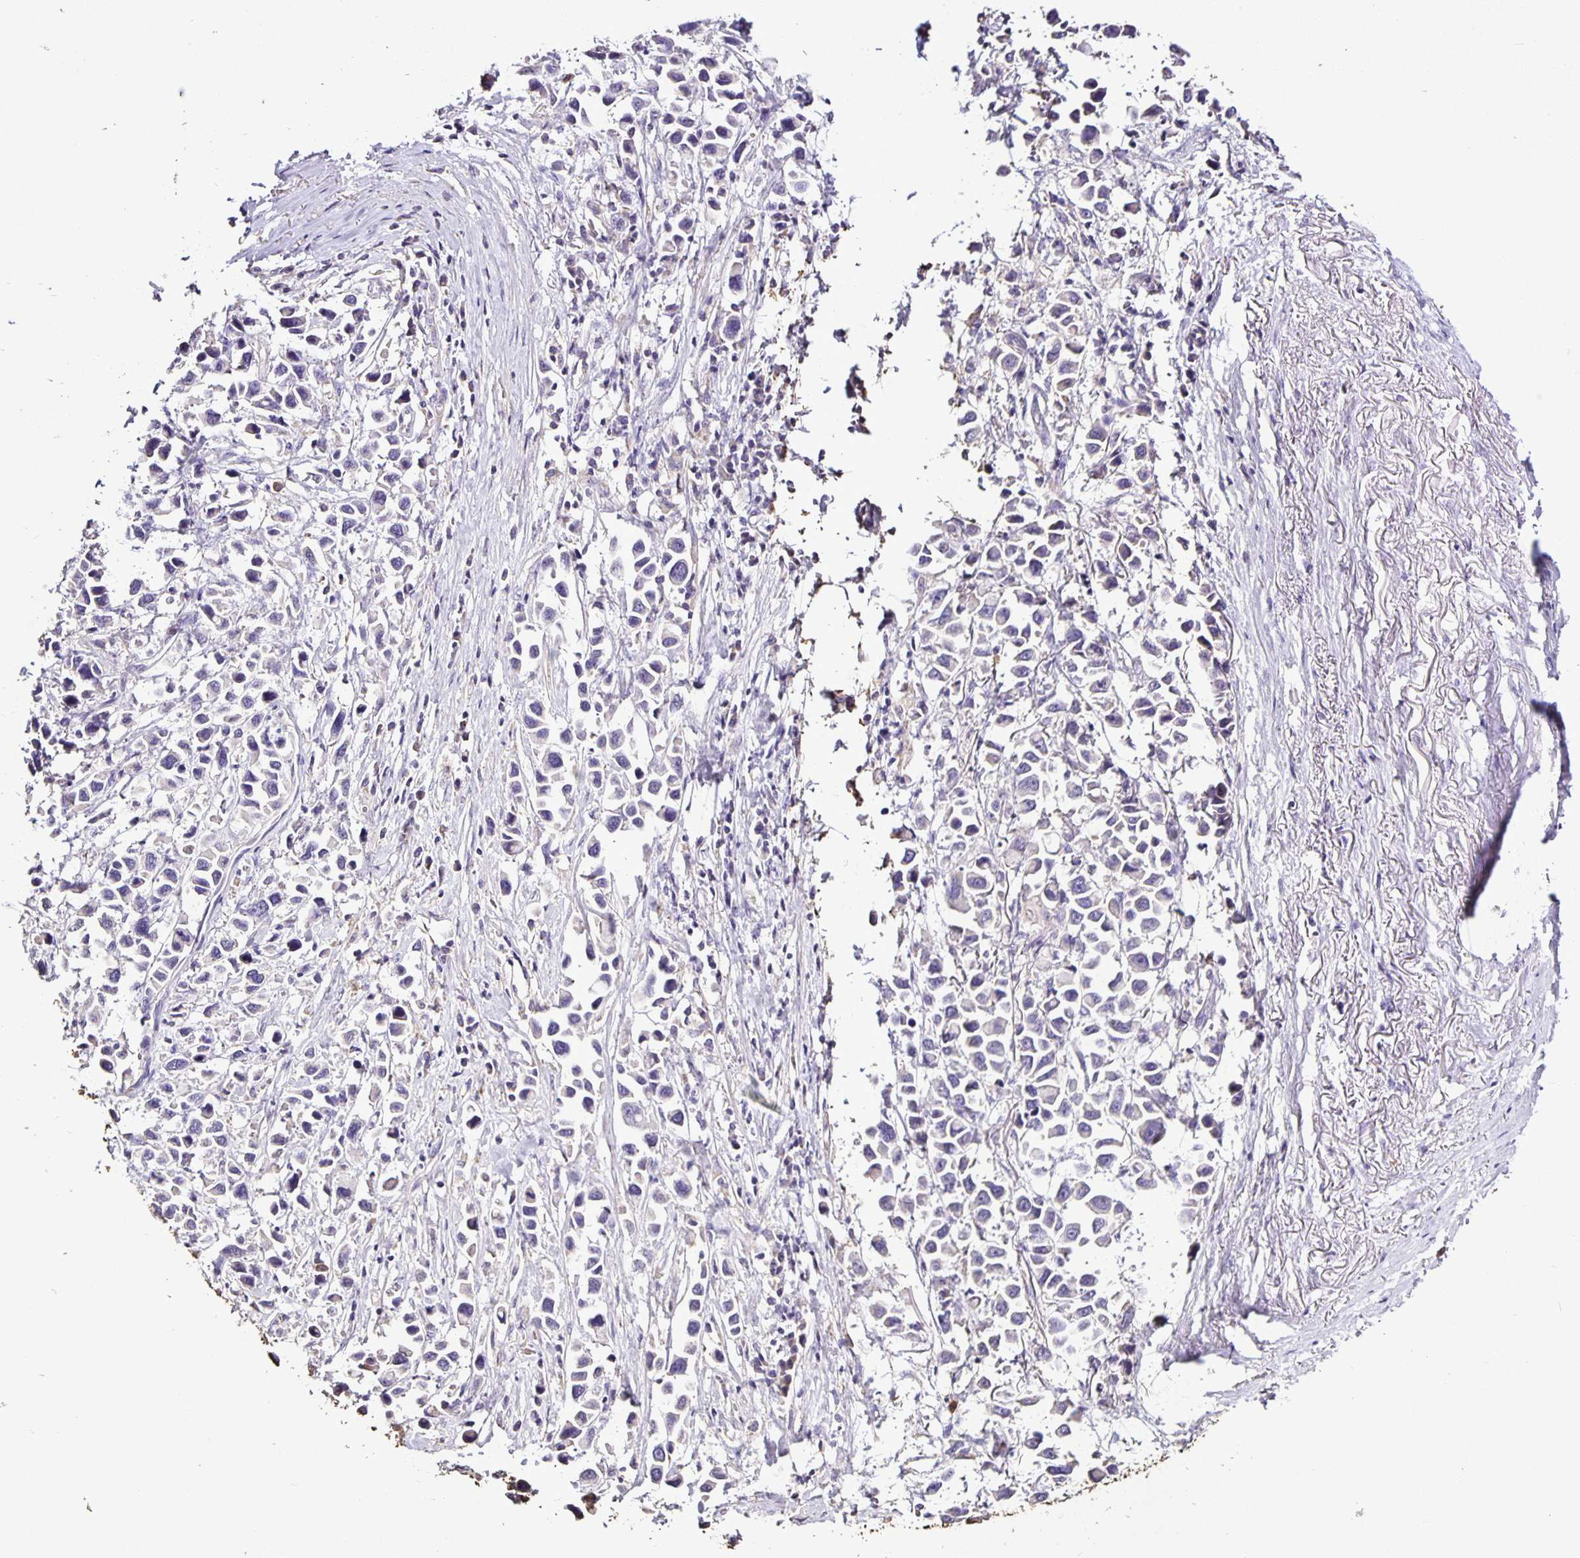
{"staining": {"intensity": "negative", "quantity": "none", "location": "none"}, "tissue": "stomach cancer", "cell_type": "Tumor cells", "image_type": "cancer", "snomed": [{"axis": "morphology", "description": "Adenocarcinoma, NOS"}, {"axis": "topography", "description": "Stomach"}], "caption": "There is no significant expression in tumor cells of adenocarcinoma (stomach).", "gene": "FCER1A", "patient": {"sex": "female", "age": 81}}